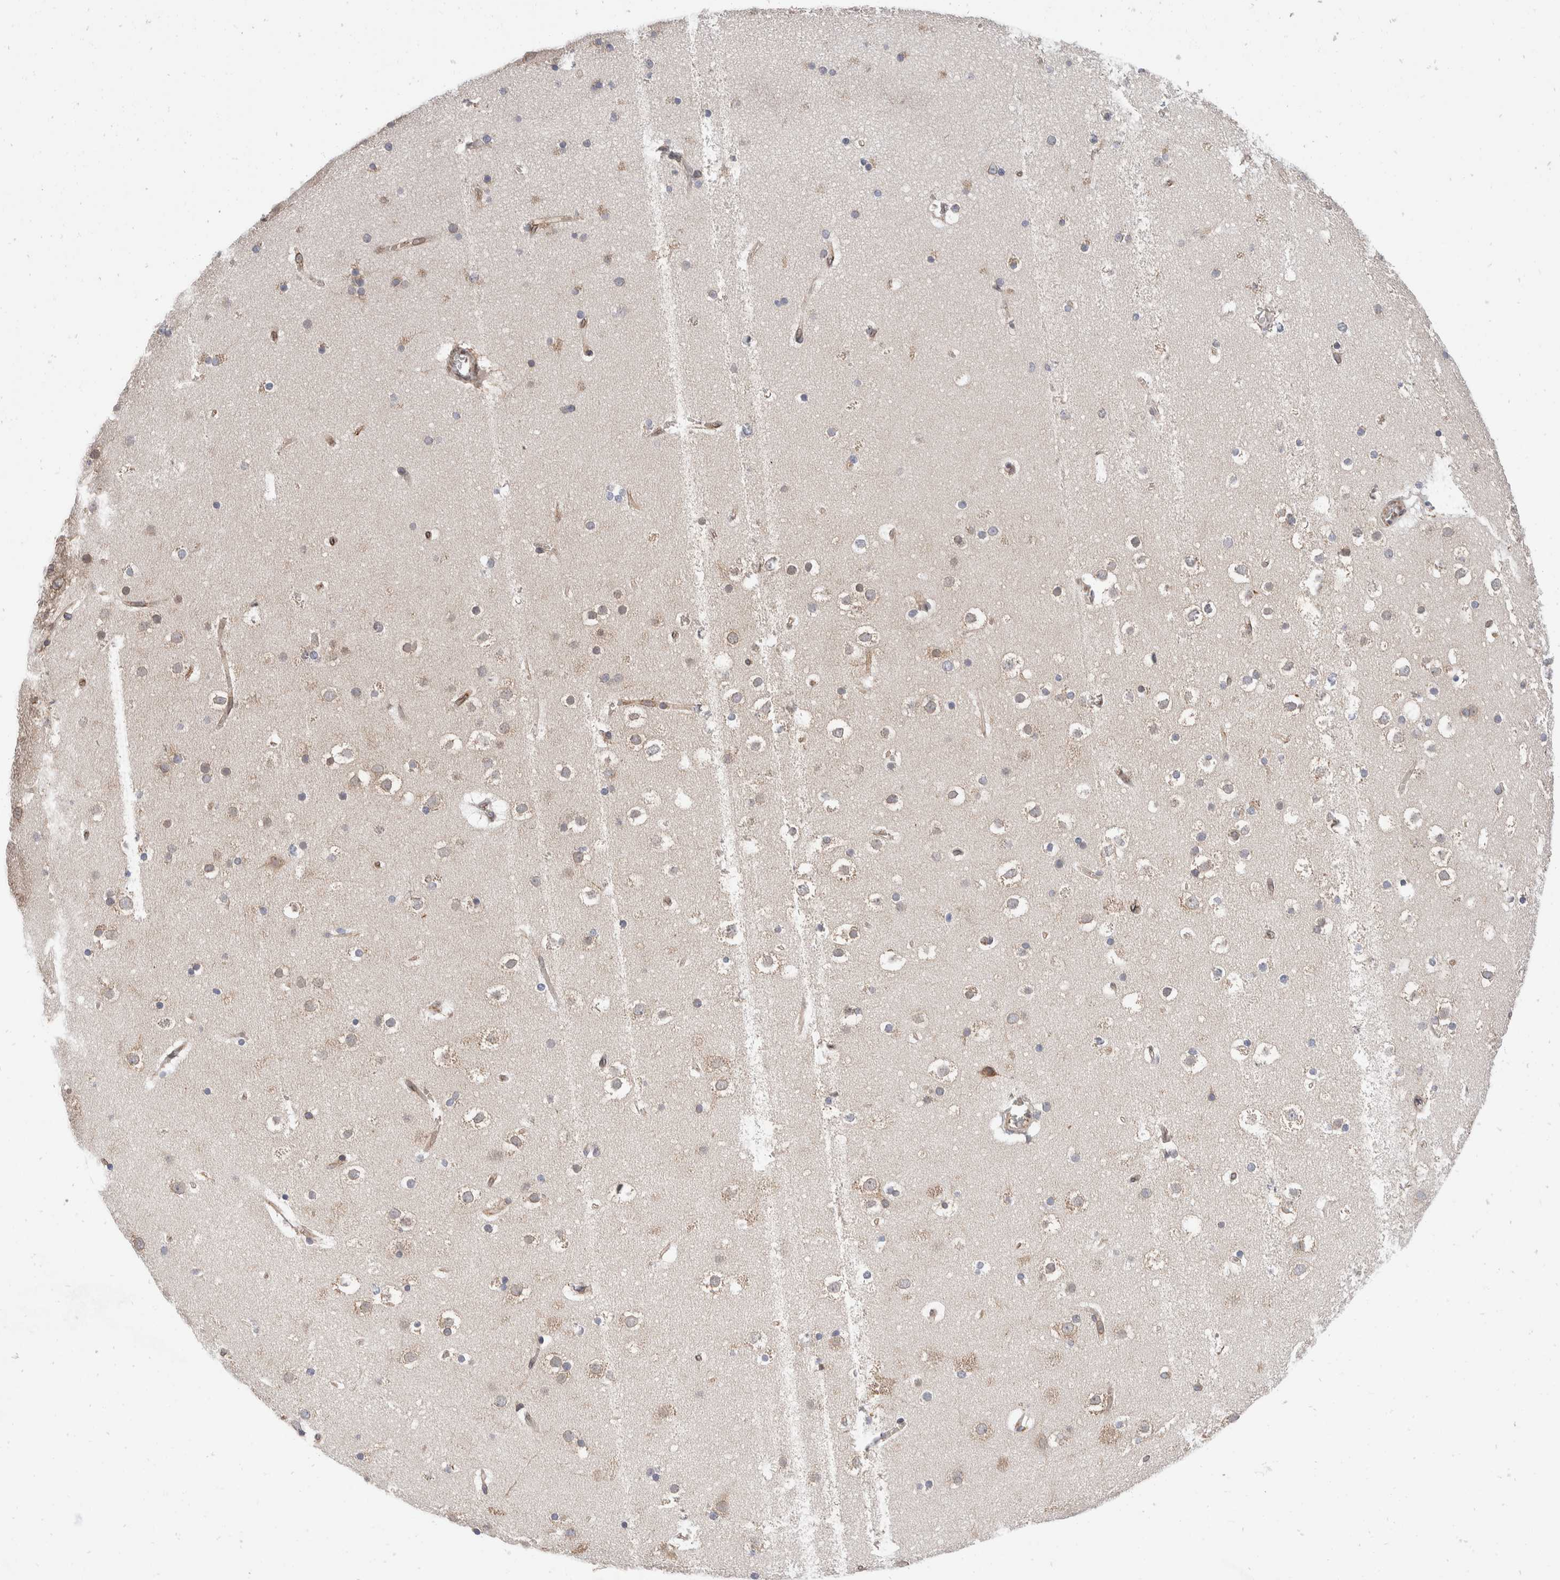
{"staining": {"intensity": "weak", "quantity": ">75%", "location": "cytoplasmic/membranous"}, "tissue": "cerebral cortex", "cell_type": "Endothelial cells", "image_type": "normal", "snomed": [{"axis": "morphology", "description": "Normal tissue, NOS"}, {"axis": "topography", "description": "Cerebral cortex"}], "caption": "IHC staining of benign cerebral cortex, which shows low levels of weak cytoplasmic/membranous staining in about >75% of endothelial cells indicating weak cytoplasmic/membranous protein staining. The staining was performed using DAB (brown) for protein detection and nuclei were counterstained in hematoxylin (blue).", "gene": "TMEM245", "patient": {"sex": "male", "age": 57}}